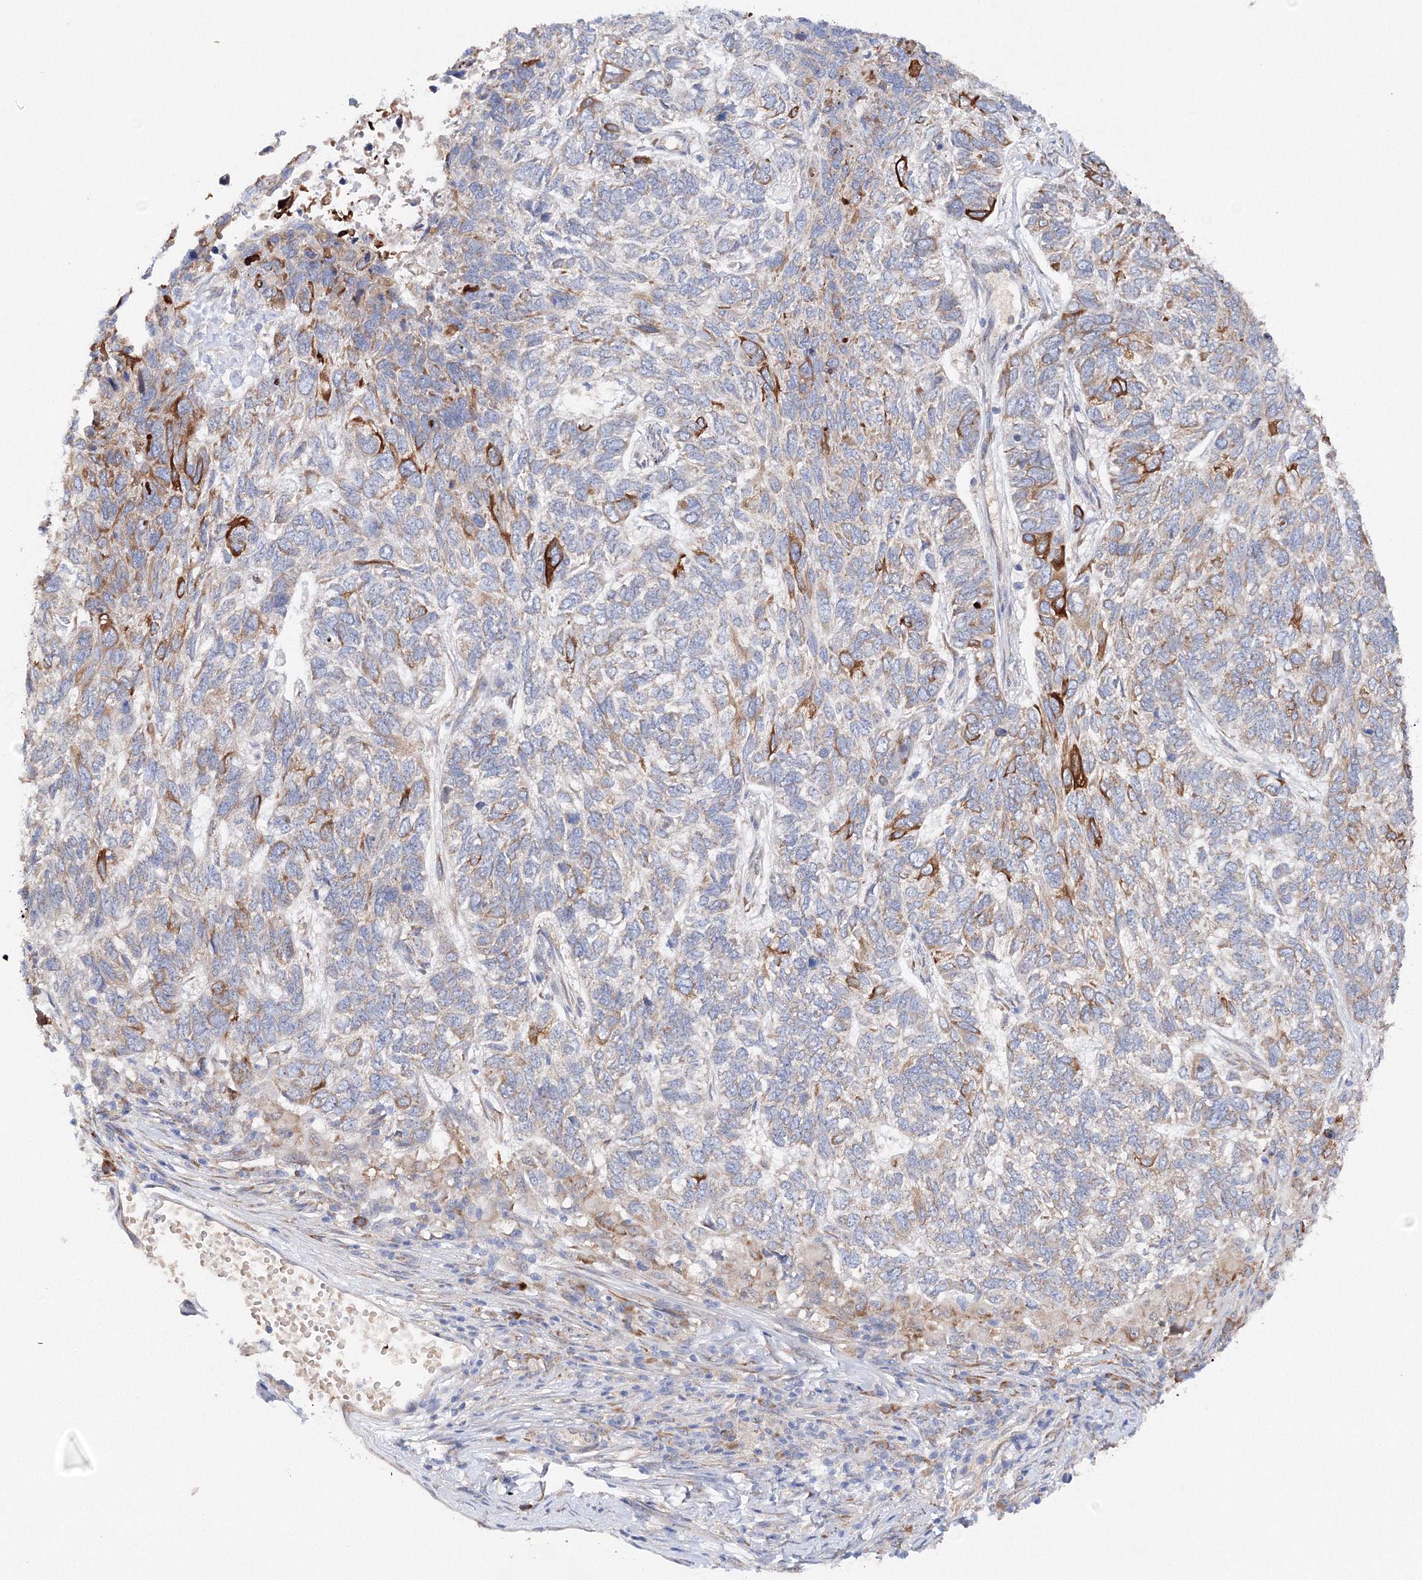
{"staining": {"intensity": "strong", "quantity": "<25%", "location": "cytoplasmic/membranous"}, "tissue": "skin cancer", "cell_type": "Tumor cells", "image_type": "cancer", "snomed": [{"axis": "morphology", "description": "Basal cell carcinoma"}, {"axis": "topography", "description": "Skin"}], "caption": "Protein analysis of skin cancer (basal cell carcinoma) tissue displays strong cytoplasmic/membranous positivity in approximately <25% of tumor cells.", "gene": "DIS3L2", "patient": {"sex": "female", "age": 65}}